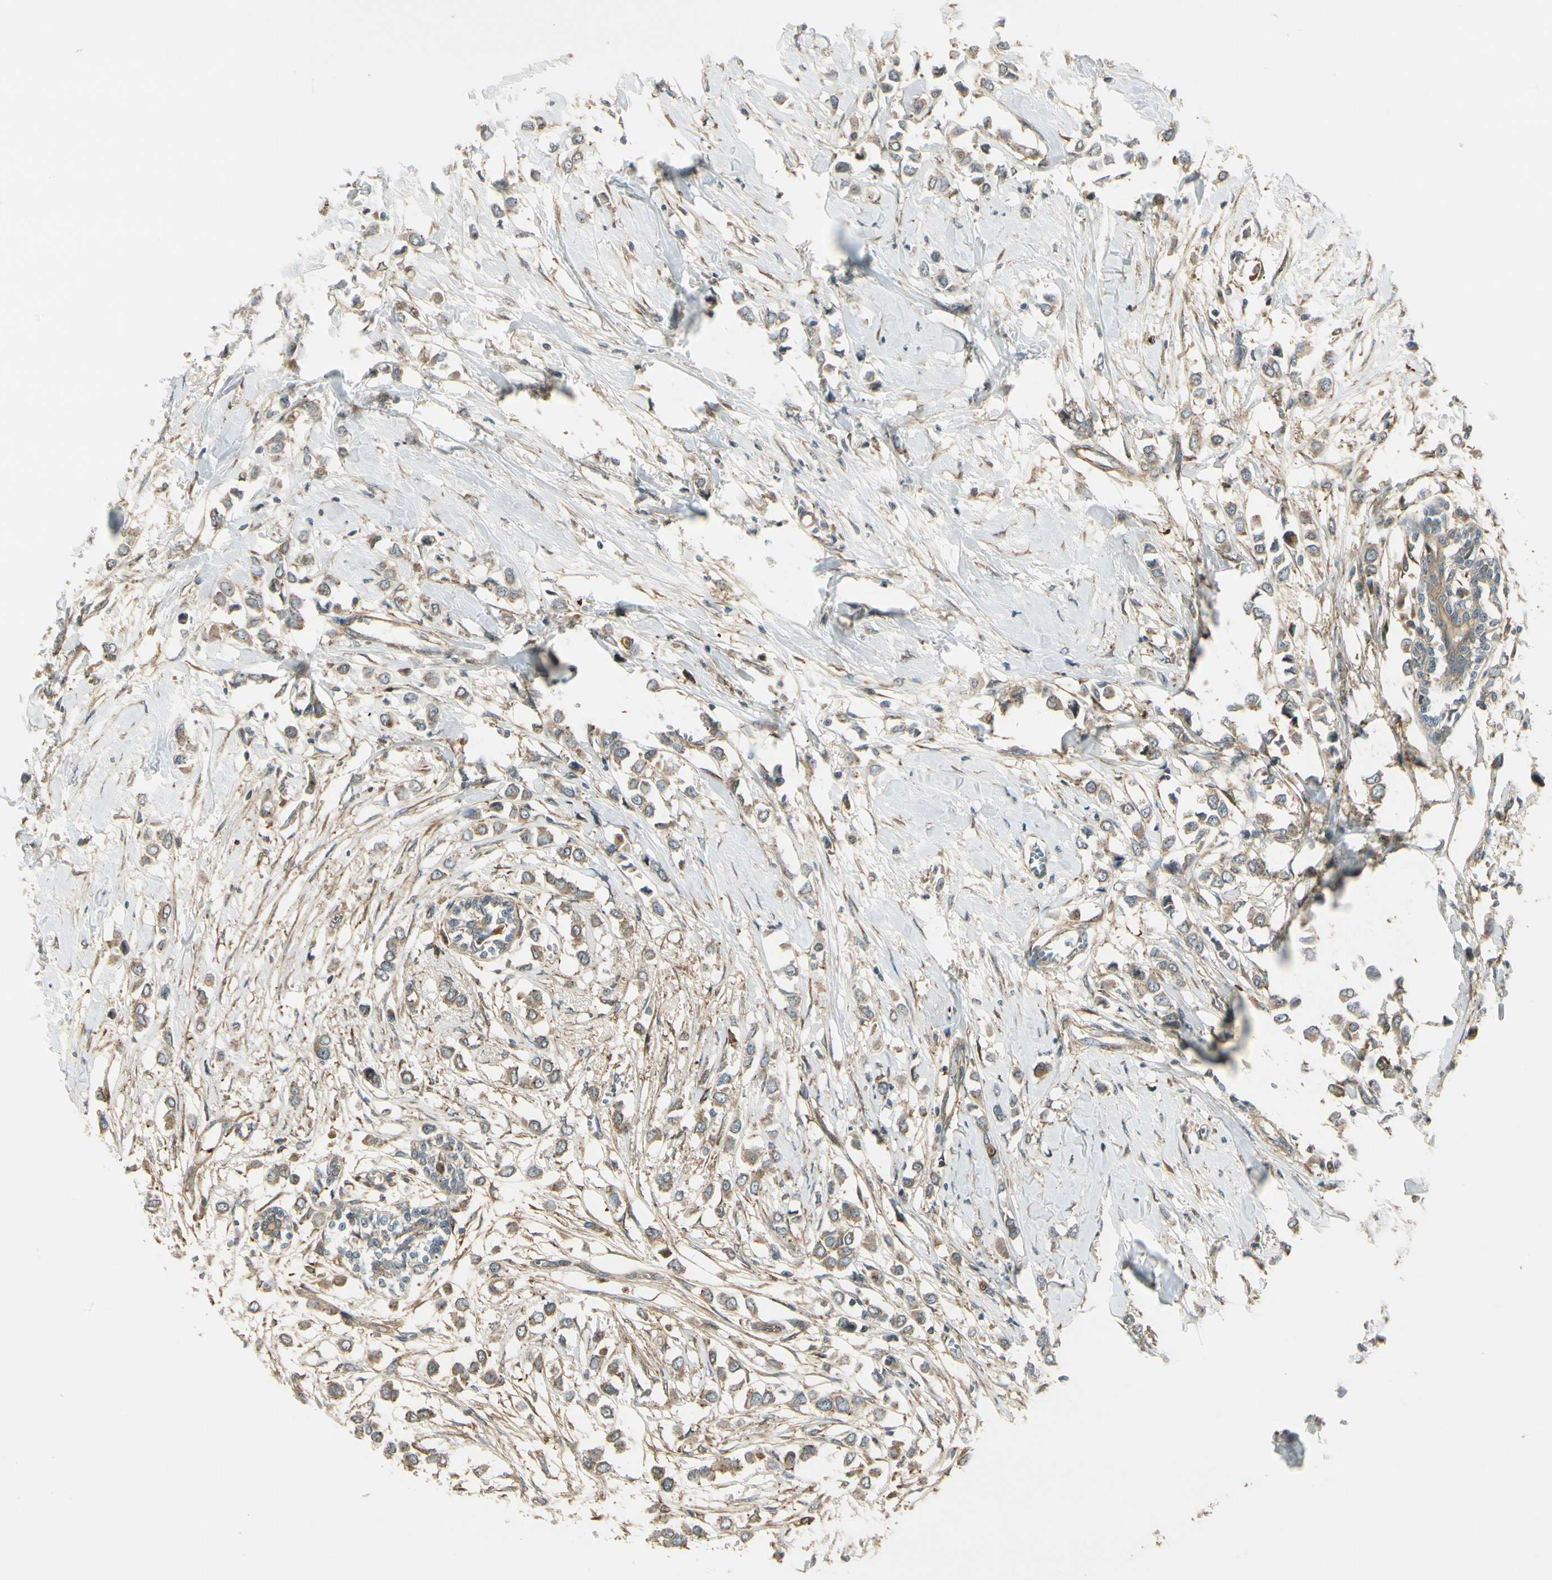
{"staining": {"intensity": "moderate", "quantity": ">75%", "location": "cytoplasmic/membranous"}, "tissue": "breast cancer", "cell_type": "Tumor cells", "image_type": "cancer", "snomed": [{"axis": "morphology", "description": "Lobular carcinoma"}, {"axis": "topography", "description": "Breast"}], "caption": "Immunohistochemistry (IHC) histopathology image of lobular carcinoma (breast) stained for a protein (brown), which exhibits medium levels of moderate cytoplasmic/membranous staining in approximately >75% of tumor cells.", "gene": "FKBP15", "patient": {"sex": "female", "age": 51}}